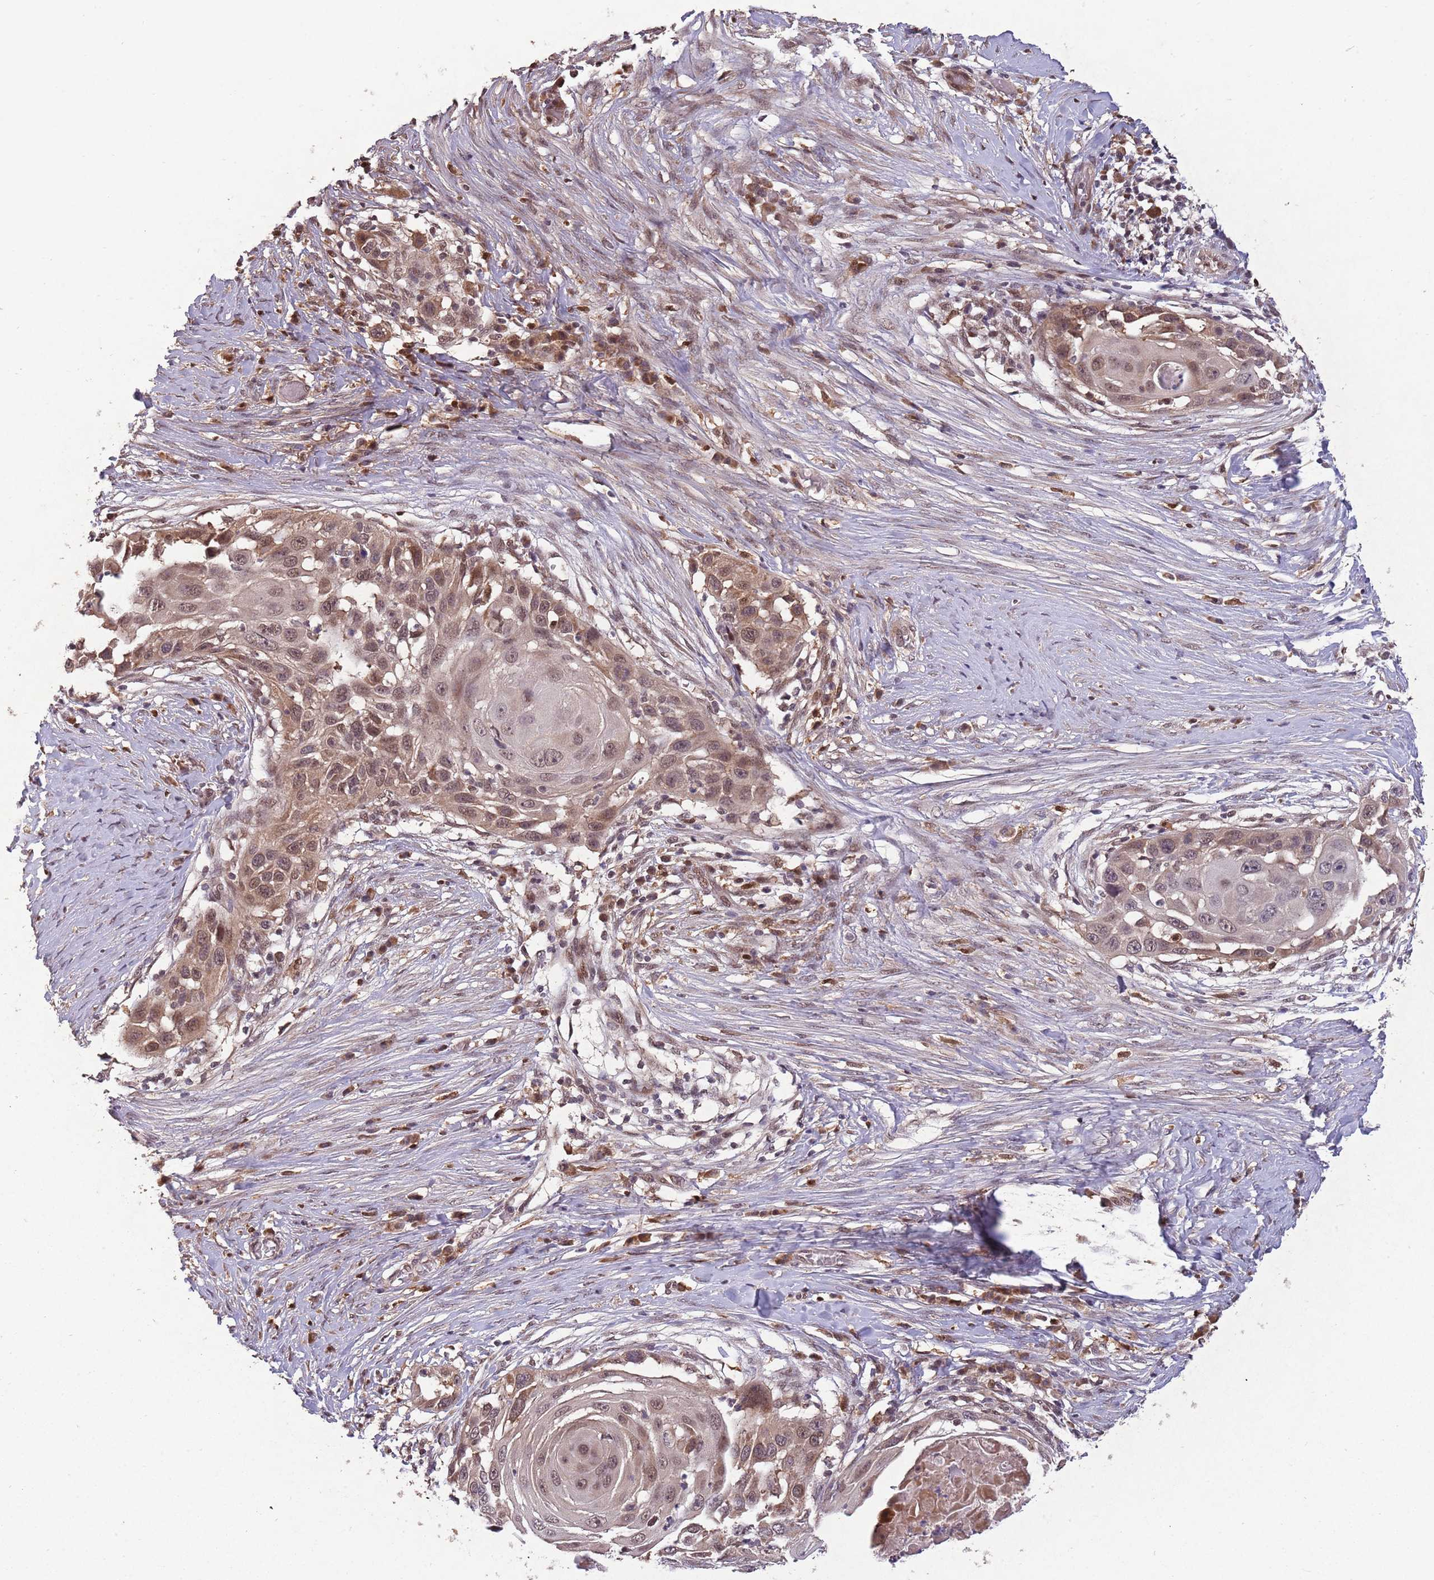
{"staining": {"intensity": "moderate", "quantity": "25%-75%", "location": "cytoplasmic/membranous,nuclear"}, "tissue": "skin cancer", "cell_type": "Tumor cells", "image_type": "cancer", "snomed": [{"axis": "morphology", "description": "Squamous cell carcinoma, NOS"}, {"axis": "topography", "description": "Skin"}], "caption": "Moderate cytoplasmic/membranous and nuclear protein expression is seen in about 25%-75% of tumor cells in skin cancer (squamous cell carcinoma).", "gene": "ZNF639", "patient": {"sex": "female", "age": 44}}